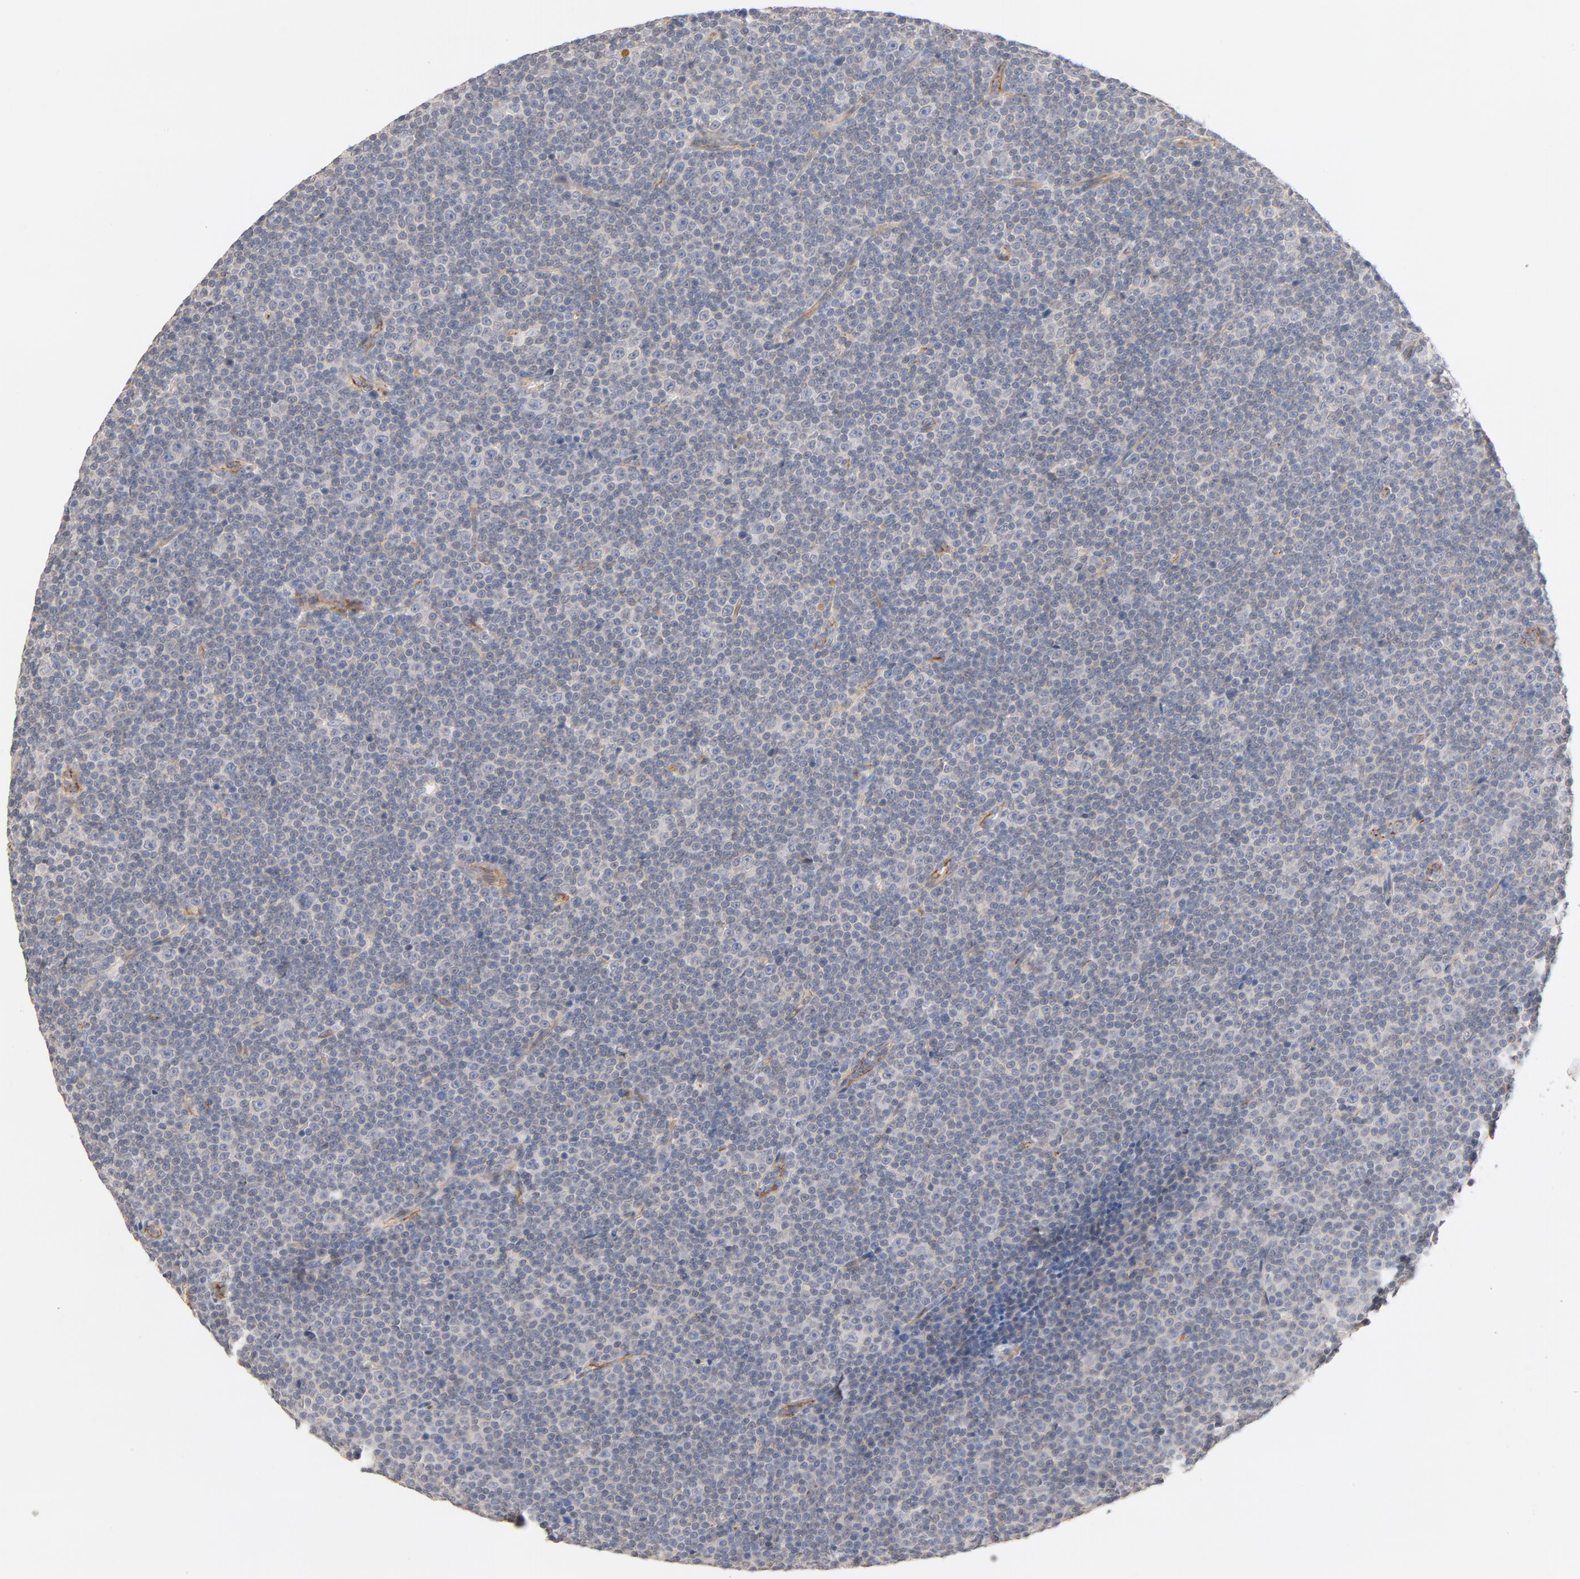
{"staining": {"intensity": "negative", "quantity": "none", "location": "none"}, "tissue": "lymphoma", "cell_type": "Tumor cells", "image_type": "cancer", "snomed": [{"axis": "morphology", "description": "Malignant lymphoma, non-Hodgkin's type, Low grade"}, {"axis": "topography", "description": "Lymph node"}], "caption": "Histopathology image shows no protein expression in tumor cells of low-grade malignant lymphoma, non-Hodgkin's type tissue. Nuclei are stained in blue.", "gene": "STRN3", "patient": {"sex": "female", "age": 67}}